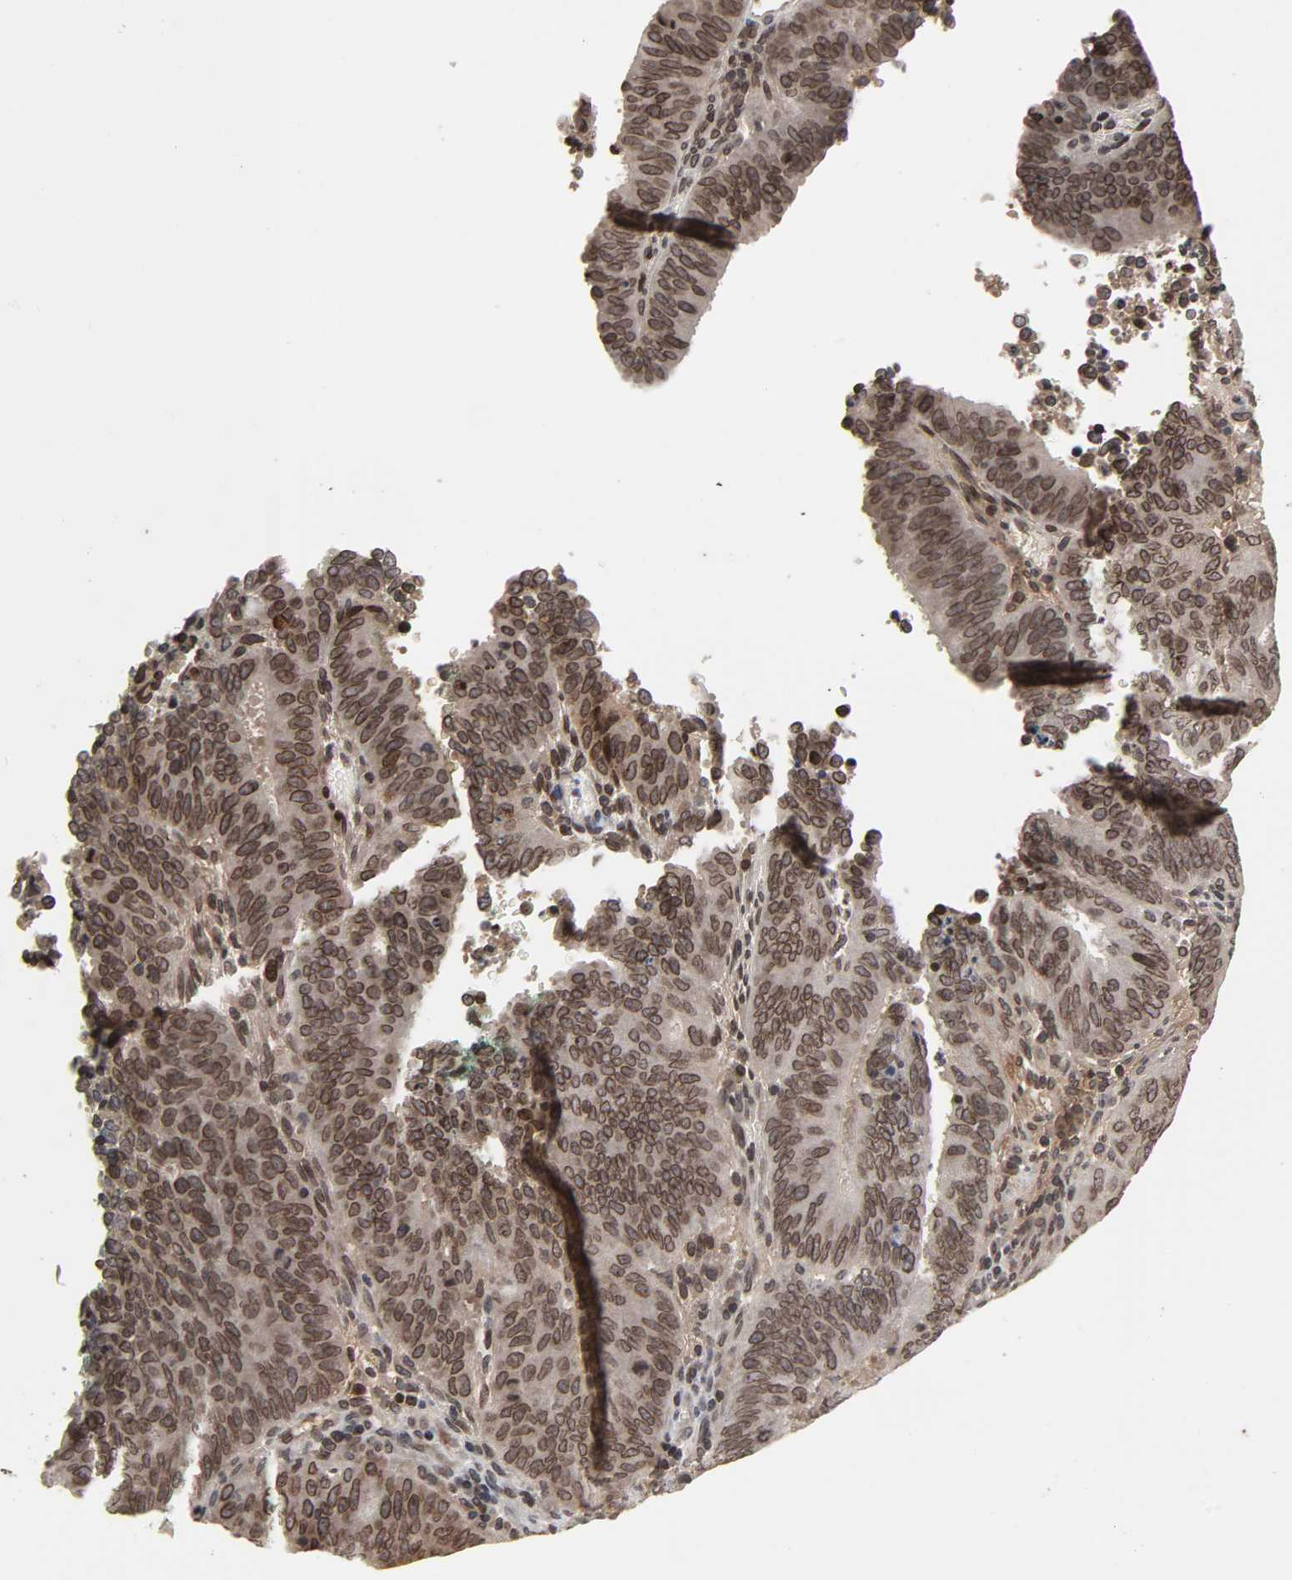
{"staining": {"intensity": "strong", "quantity": ">75%", "location": "cytoplasmic/membranous,nuclear"}, "tissue": "cervical cancer", "cell_type": "Tumor cells", "image_type": "cancer", "snomed": [{"axis": "morphology", "description": "Adenocarcinoma, NOS"}, {"axis": "topography", "description": "Cervix"}], "caption": "Immunohistochemistry of cervical adenocarcinoma demonstrates high levels of strong cytoplasmic/membranous and nuclear expression in approximately >75% of tumor cells. (Brightfield microscopy of DAB IHC at high magnification).", "gene": "CPN2", "patient": {"sex": "female", "age": 44}}